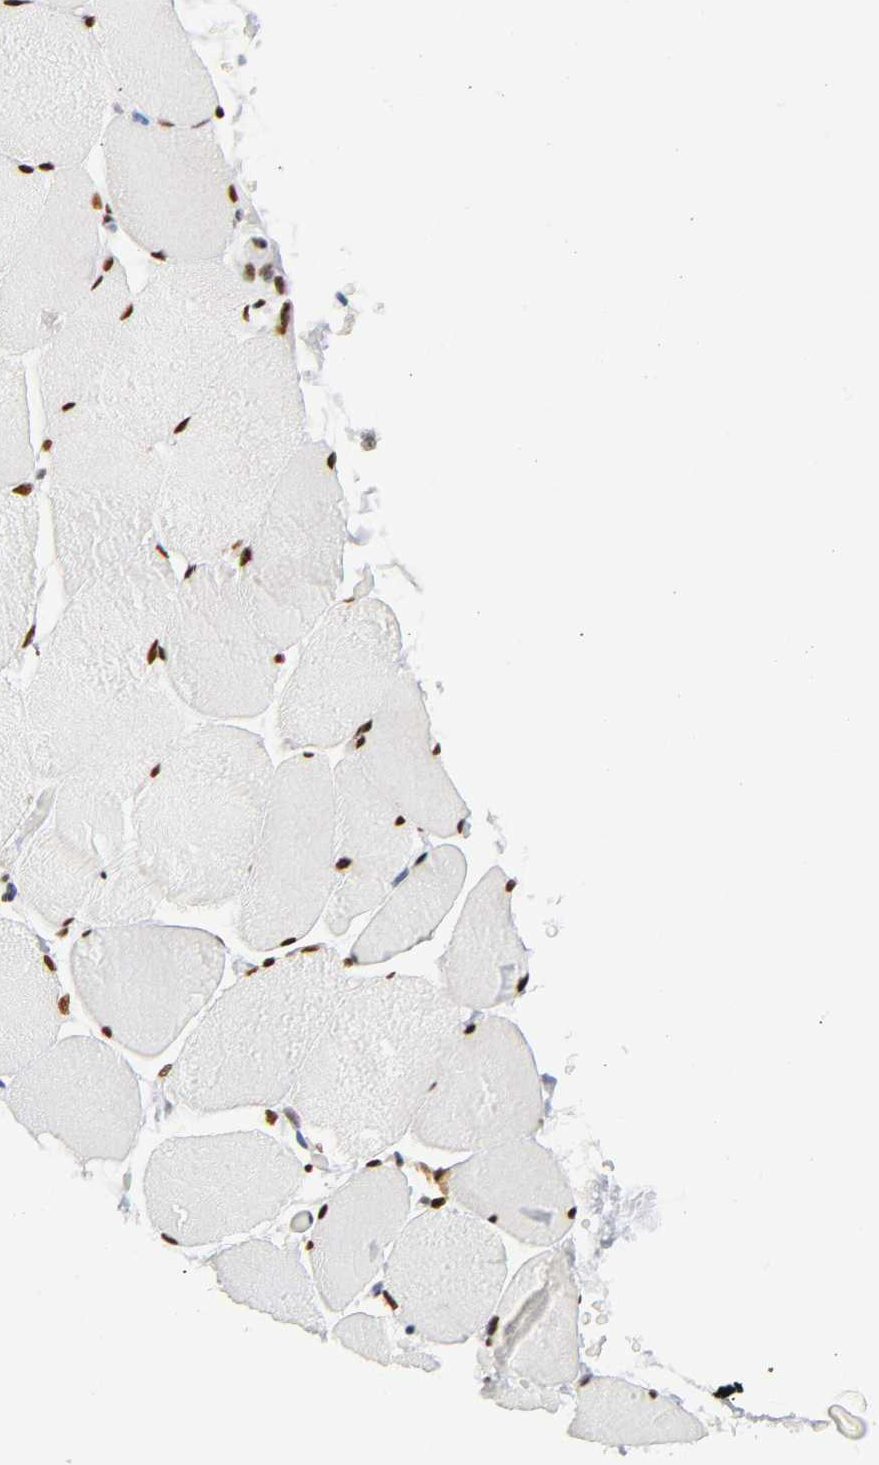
{"staining": {"intensity": "strong", "quantity": ">75%", "location": "nuclear"}, "tissue": "skeletal muscle", "cell_type": "Myocytes", "image_type": "normal", "snomed": [{"axis": "morphology", "description": "Normal tissue, NOS"}, {"axis": "topography", "description": "Skeletal muscle"}, {"axis": "topography", "description": "Parathyroid gland"}], "caption": "Immunohistochemical staining of normal skeletal muscle demonstrates strong nuclear protein staining in about >75% of myocytes. Nuclei are stained in blue.", "gene": "NFIC", "patient": {"sex": "female", "age": 37}}